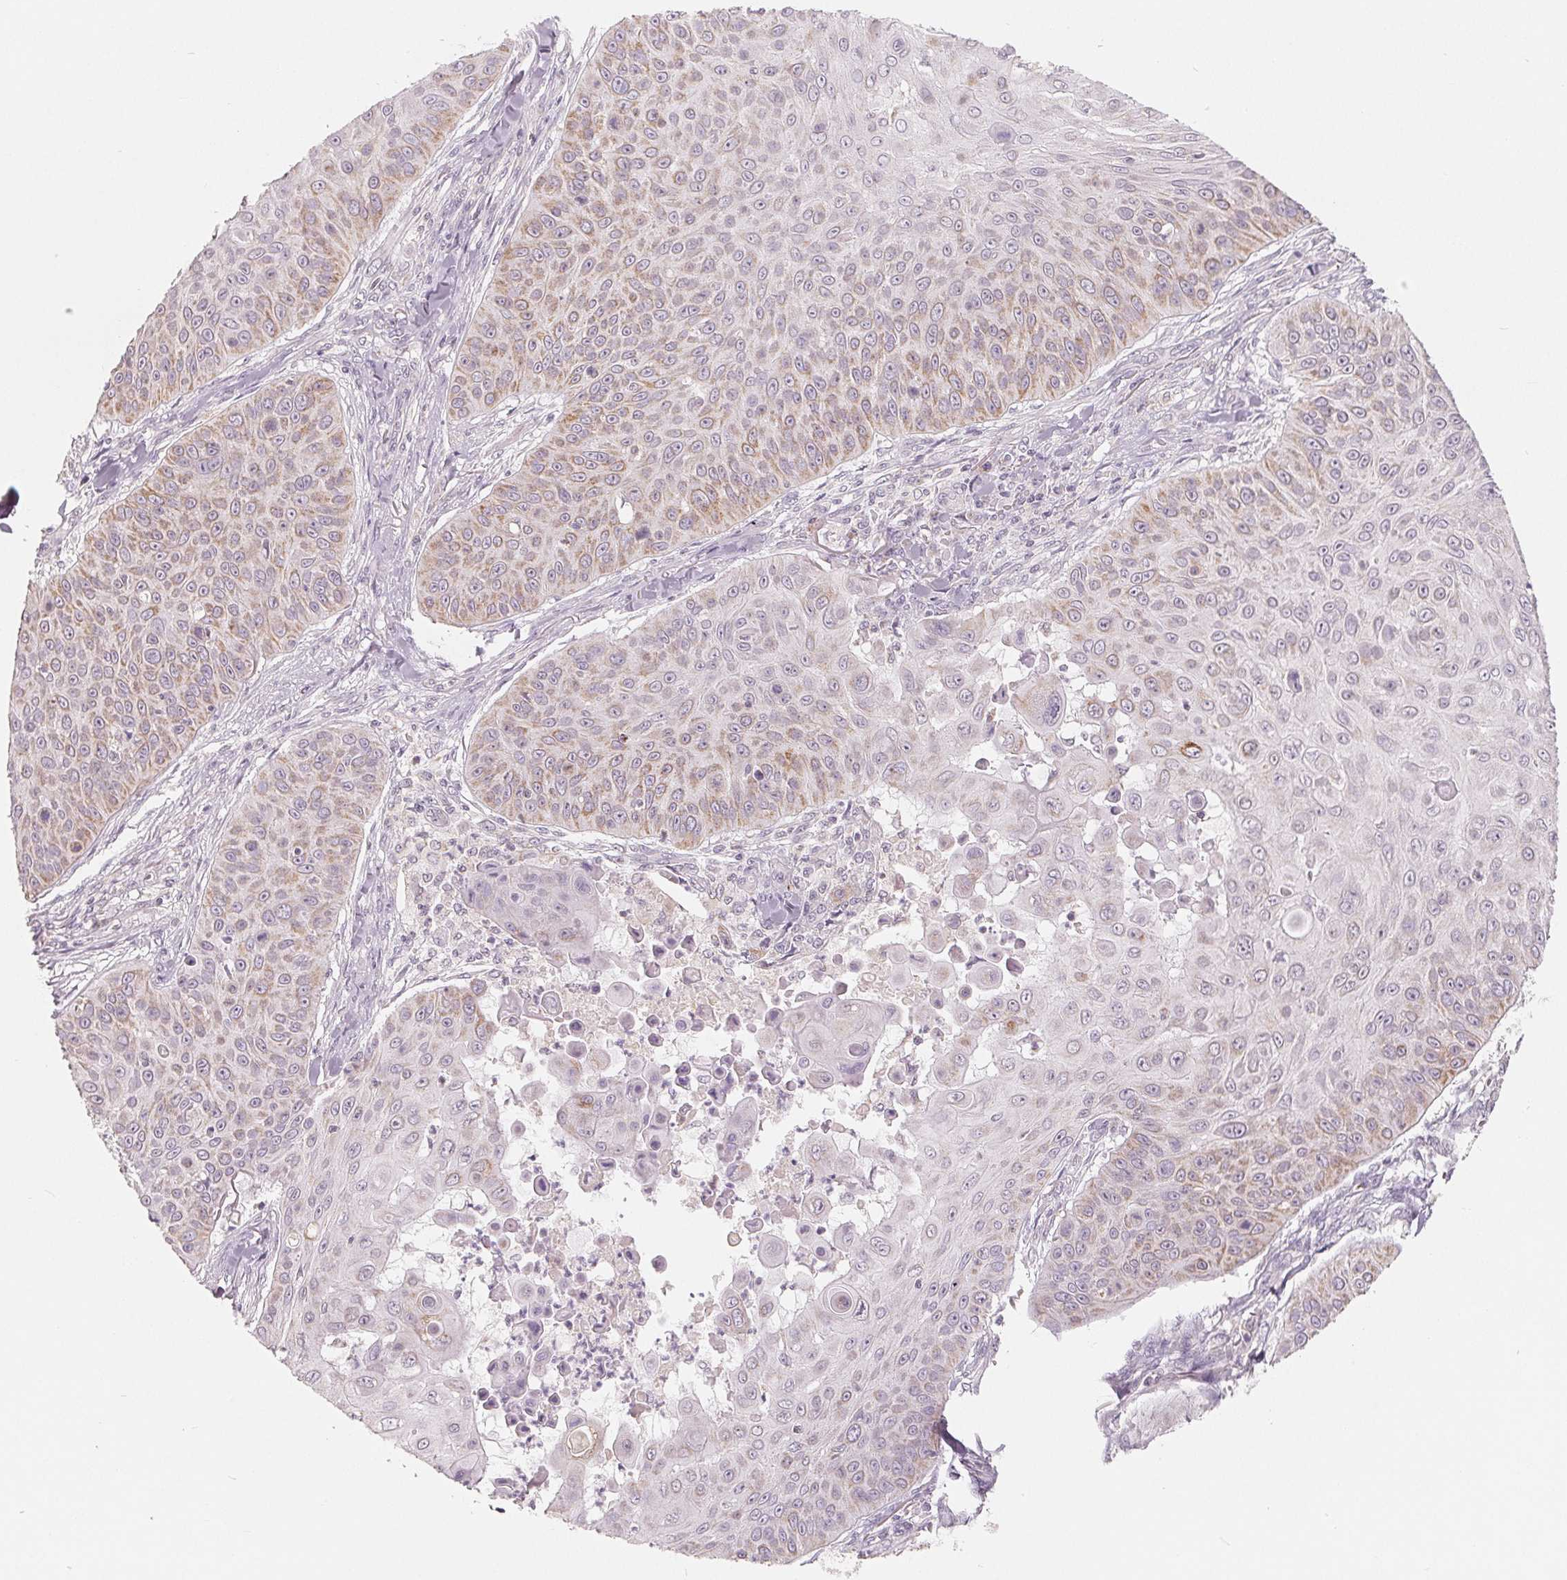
{"staining": {"intensity": "weak", "quantity": "25%-75%", "location": "cytoplasmic/membranous"}, "tissue": "skin cancer", "cell_type": "Tumor cells", "image_type": "cancer", "snomed": [{"axis": "morphology", "description": "Squamous cell carcinoma, NOS"}, {"axis": "topography", "description": "Skin"}], "caption": "Immunohistochemistry (IHC) image of squamous cell carcinoma (skin) stained for a protein (brown), which displays low levels of weak cytoplasmic/membranous expression in about 25%-75% of tumor cells.", "gene": "GHITM", "patient": {"sex": "male", "age": 82}}